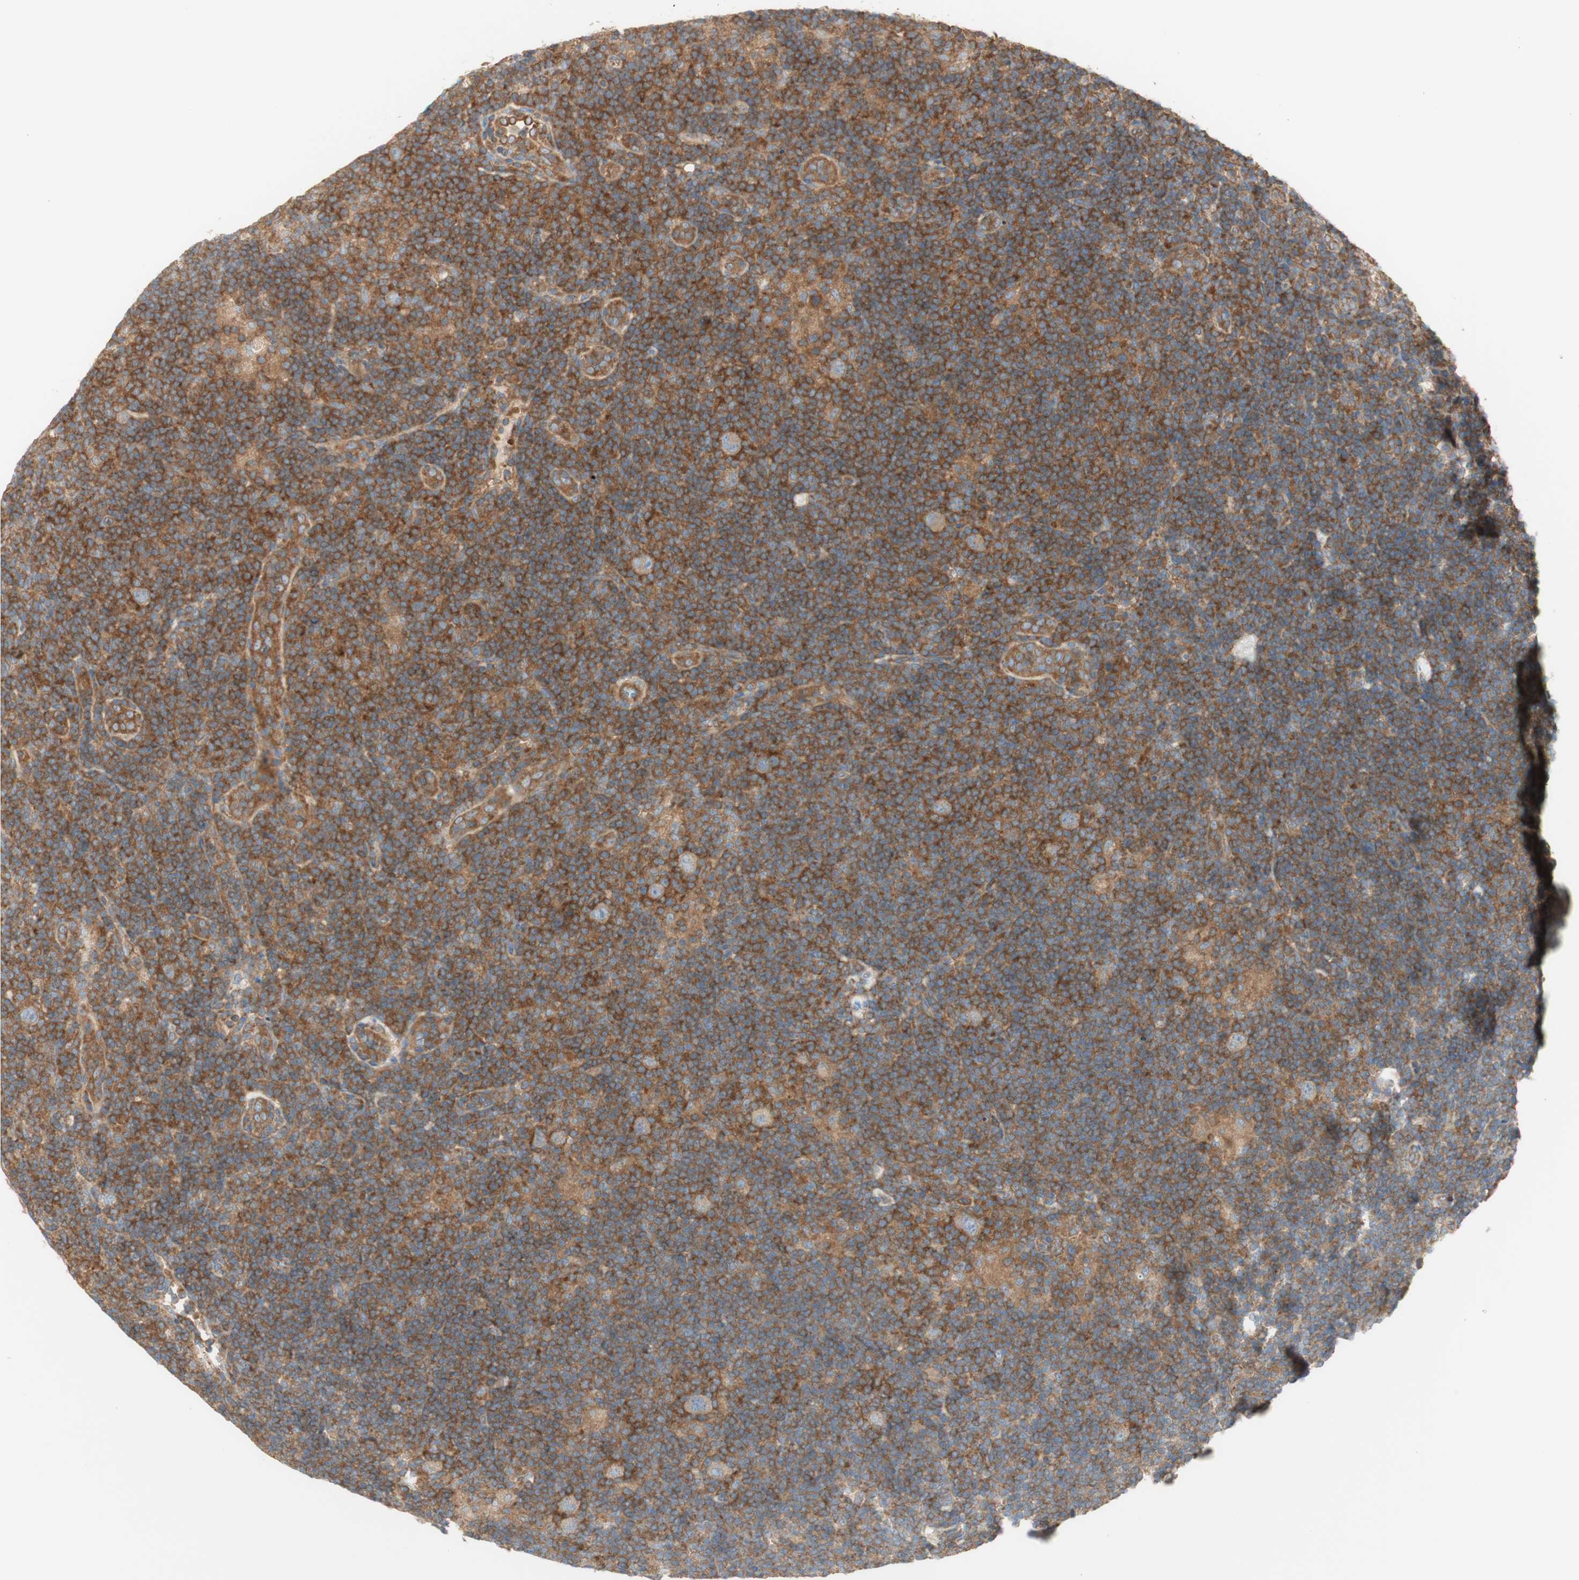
{"staining": {"intensity": "weak", "quantity": ">75%", "location": "cytoplasmic/membranous"}, "tissue": "lymphoma", "cell_type": "Tumor cells", "image_type": "cancer", "snomed": [{"axis": "morphology", "description": "Hodgkin's disease, NOS"}, {"axis": "topography", "description": "Lymph node"}], "caption": "Protein positivity by immunohistochemistry (IHC) reveals weak cytoplasmic/membranous positivity in about >75% of tumor cells in Hodgkin's disease.", "gene": "IKBKG", "patient": {"sex": "female", "age": 57}}